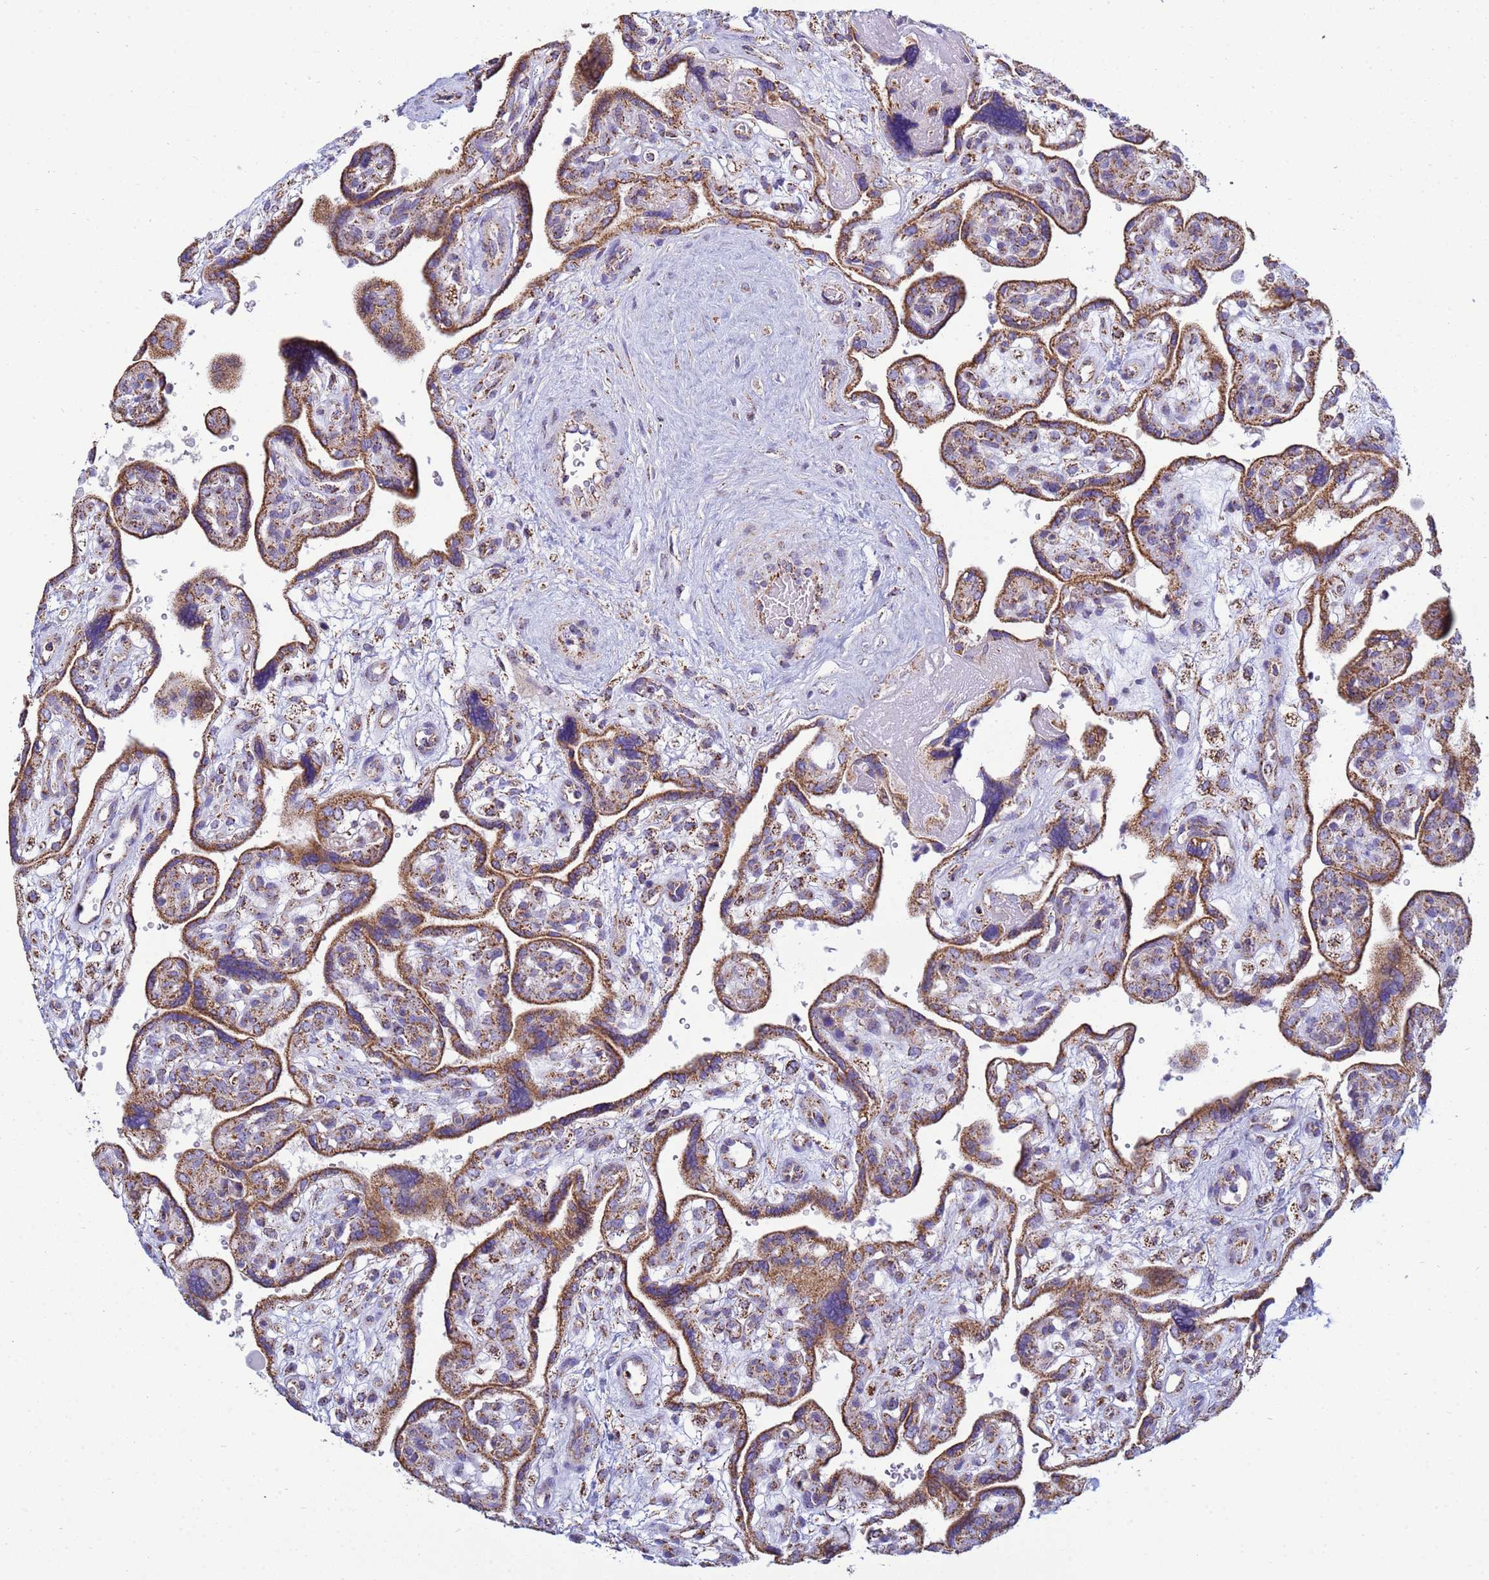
{"staining": {"intensity": "strong", "quantity": ">75%", "location": "cytoplasmic/membranous"}, "tissue": "placenta", "cell_type": "Decidual cells", "image_type": "normal", "snomed": [{"axis": "morphology", "description": "Normal tissue, NOS"}, {"axis": "topography", "description": "Placenta"}], "caption": "Normal placenta shows strong cytoplasmic/membranous staining in approximately >75% of decidual cells, visualized by immunohistochemistry. The staining was performed using DAB (3,3'-diaminobenzidine), with brown indicating positive protein expression. Nuclei are stained blue with hematoxylin.", "gene": "COQ4", "patient": {"sex": "female", "age": 39}}